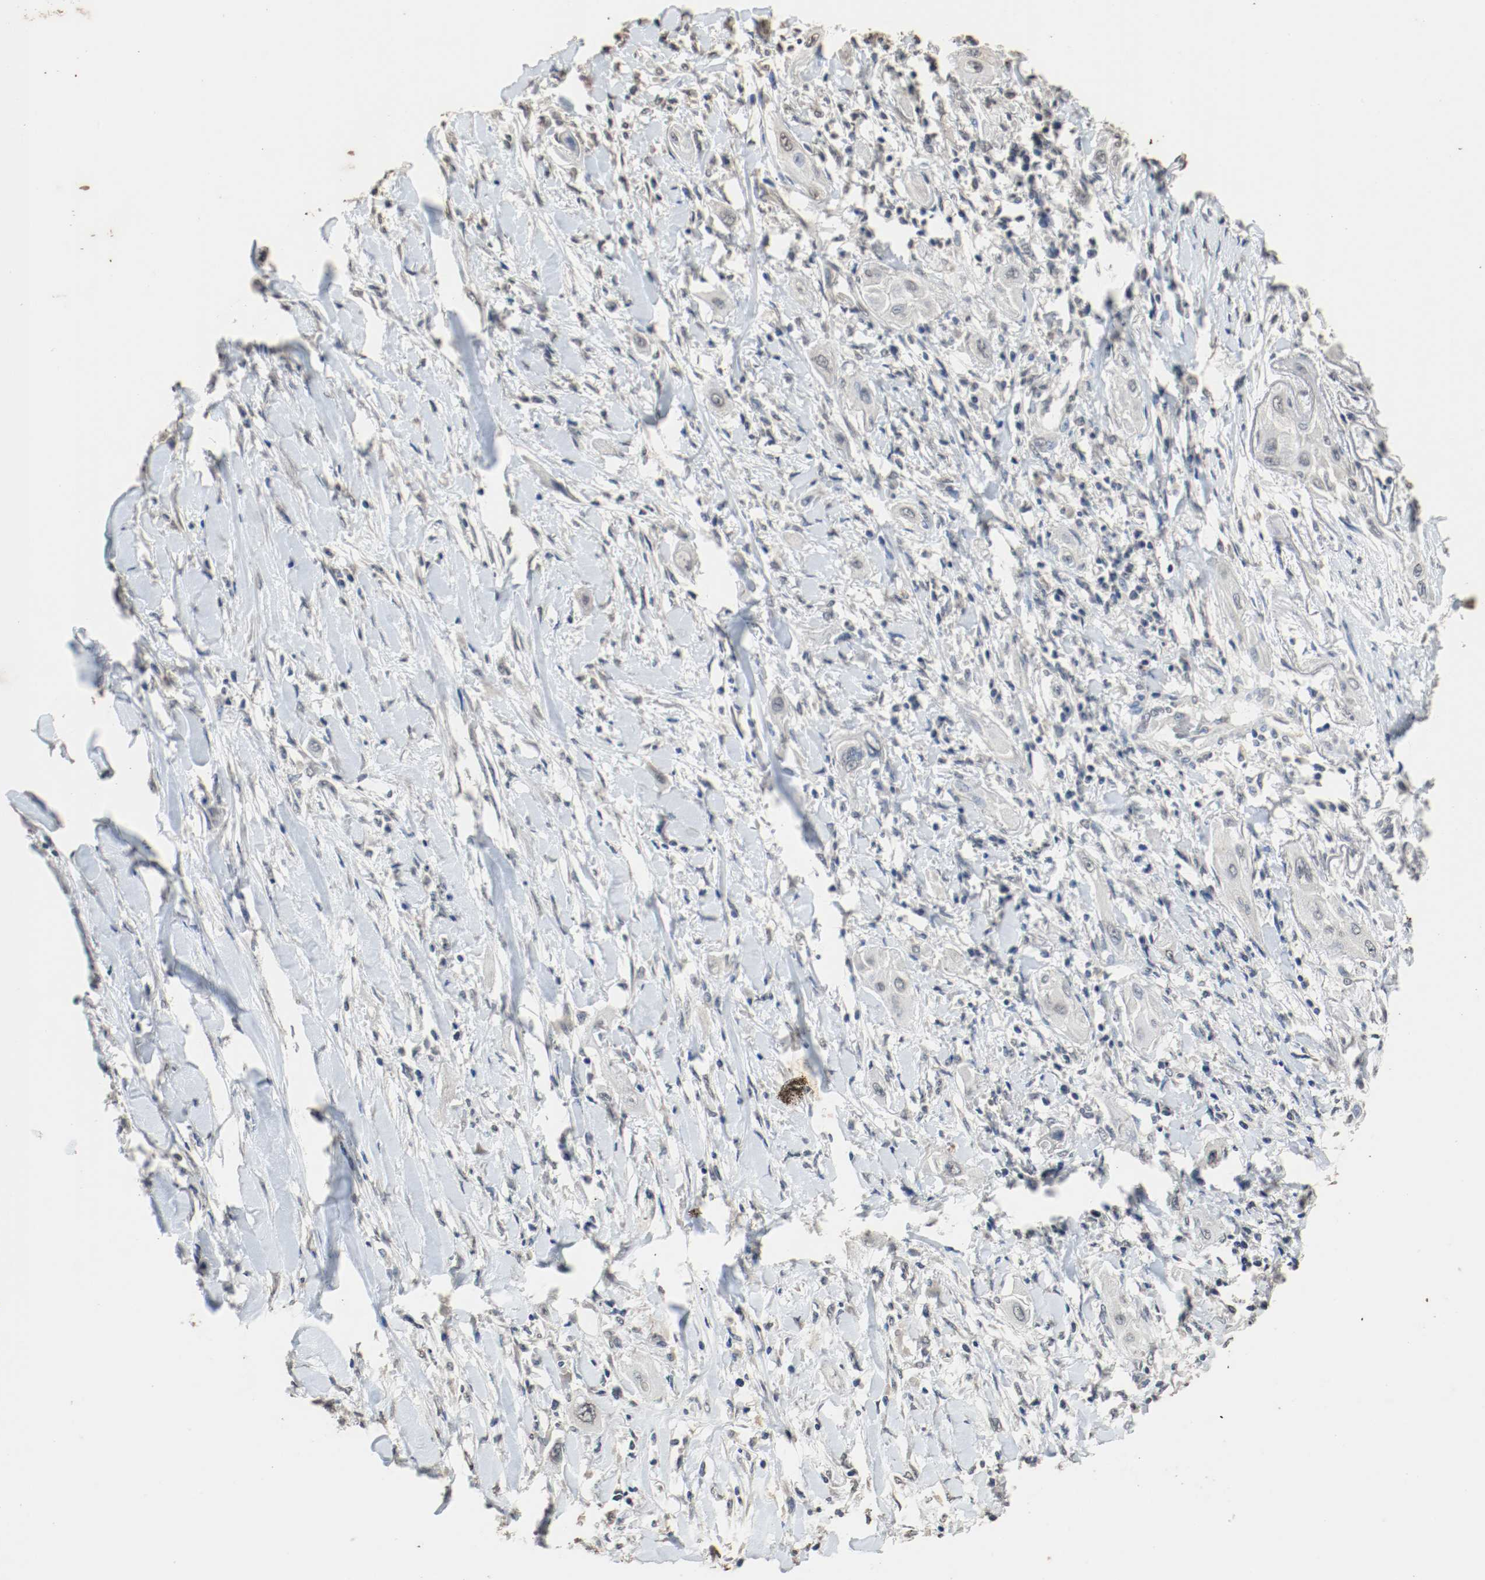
{"staining": {"intensity": "negative", "quantity": "none", "location": "none"}, "tissue": "lung cancer", "cell_type": "Tumor cells", "image_type": "cancer", "snomed": [{"axis": "morphology", "description": "Squamous cell carcinoma, NOS"}, {"axis": "topography", "description": "Lung"}], "caption": "Immunohistochemistry of human lung cancer demonstrates no staining in tumor cells.", "gene": "RTN4", "patient": {"sex": "female", "age": 47}}